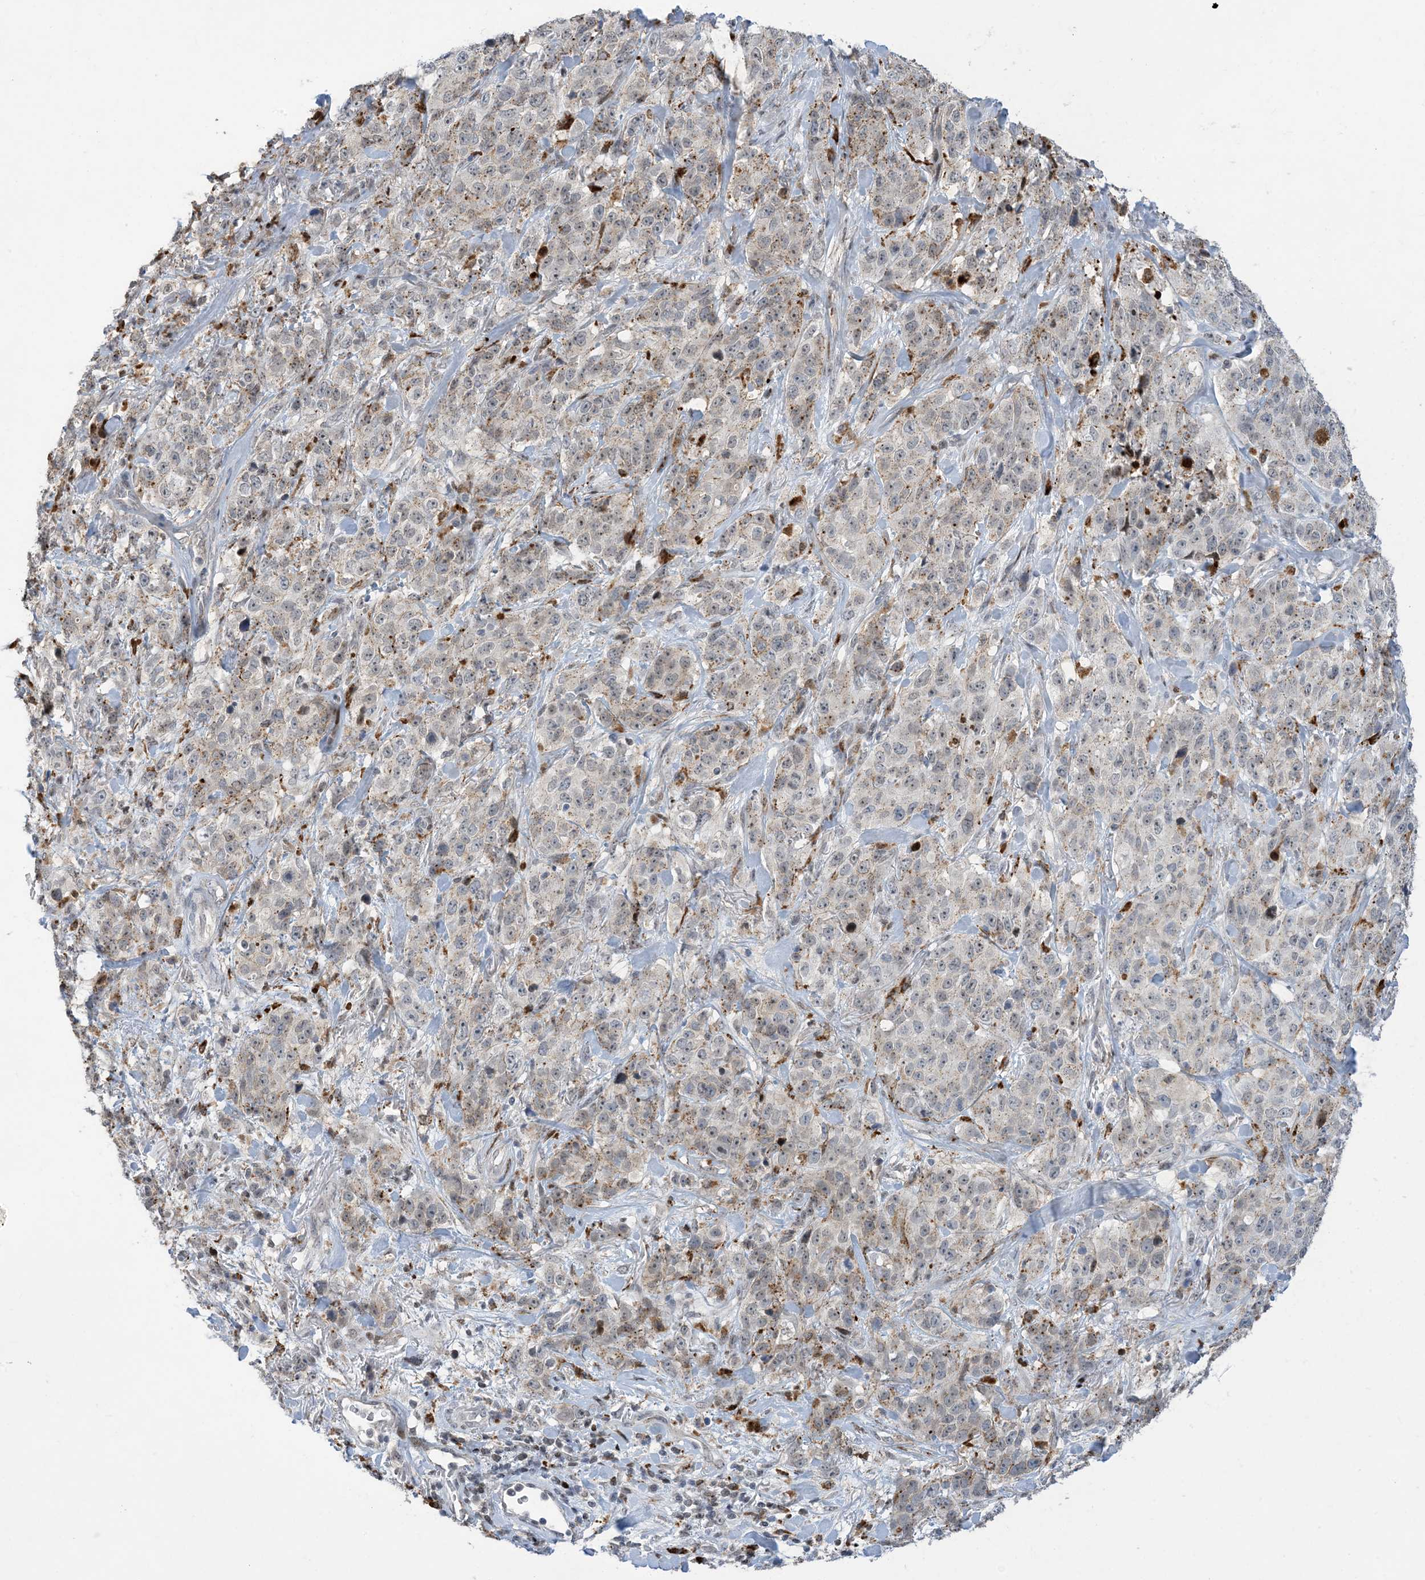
{"staining": {"intensity": "weak", "quantity": "<25%", "location": "cytoplasmic/membranous"}, "tissue": "stomach cancer", "cell_type": "Tumor cells", "image_type": "cancer", "snomed": [{"axis": "morphology", "description": "Adenocarcinoma, NOS"}, {"axis": "topography", "description": "Stomach"}], "caption": "Tumor cells show no significant staining in stomach cancer (adenocarcinoma). (Stains: DAB immunohistochemistry with hematoxylin counter stain, Microscopy: brightfield microscopy at high magnification).", "gene": "SLC25A53", "patient": {"sex": "male", "age": 48}}